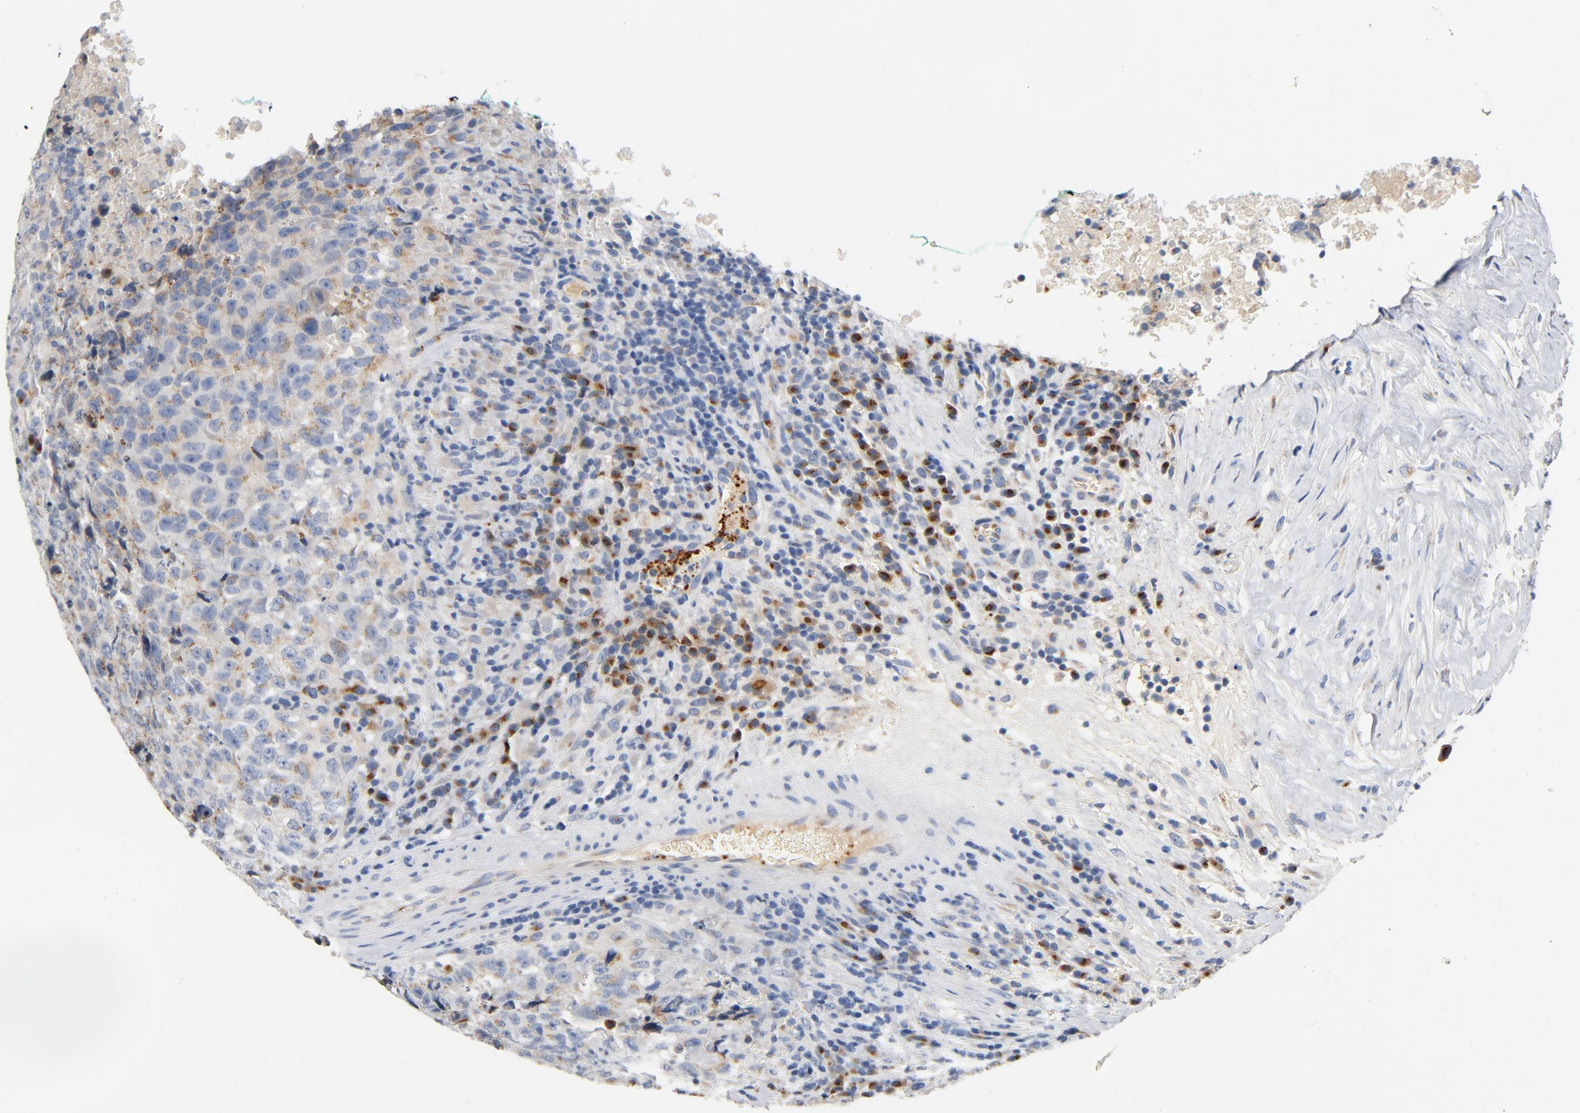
{"staining": {"intensity": "negative", "quantity": "none", "location": "none"}, "tissue": "testis cancer", "cell_type": "Tumor cells", "image_type": "cancer", "snomed": [{"axis": "morphology", "description": "Necrosis, NOS"}, {"axis": "morphology", "description": "Carcinoma, Embryonal, NOS"}, {"axis": "topography", "description": "Testis"}], "caption": "This micrograph is of testis cancer (embryonal carcinoma) stained with immunohistochemistry (IHC) to label a protein in brown with the nuclei are counter-stained blue. There is no positivity in tumor cells. The staining was performed using DAB (3,3'-diaminobenzidine) to visualize the protein expression in brown, while the nuclei were stained in blue with hematoxylin (Magnification: 20x).", "gene": "LMAN2", "patient": {"sex": "male", "age": 19}}